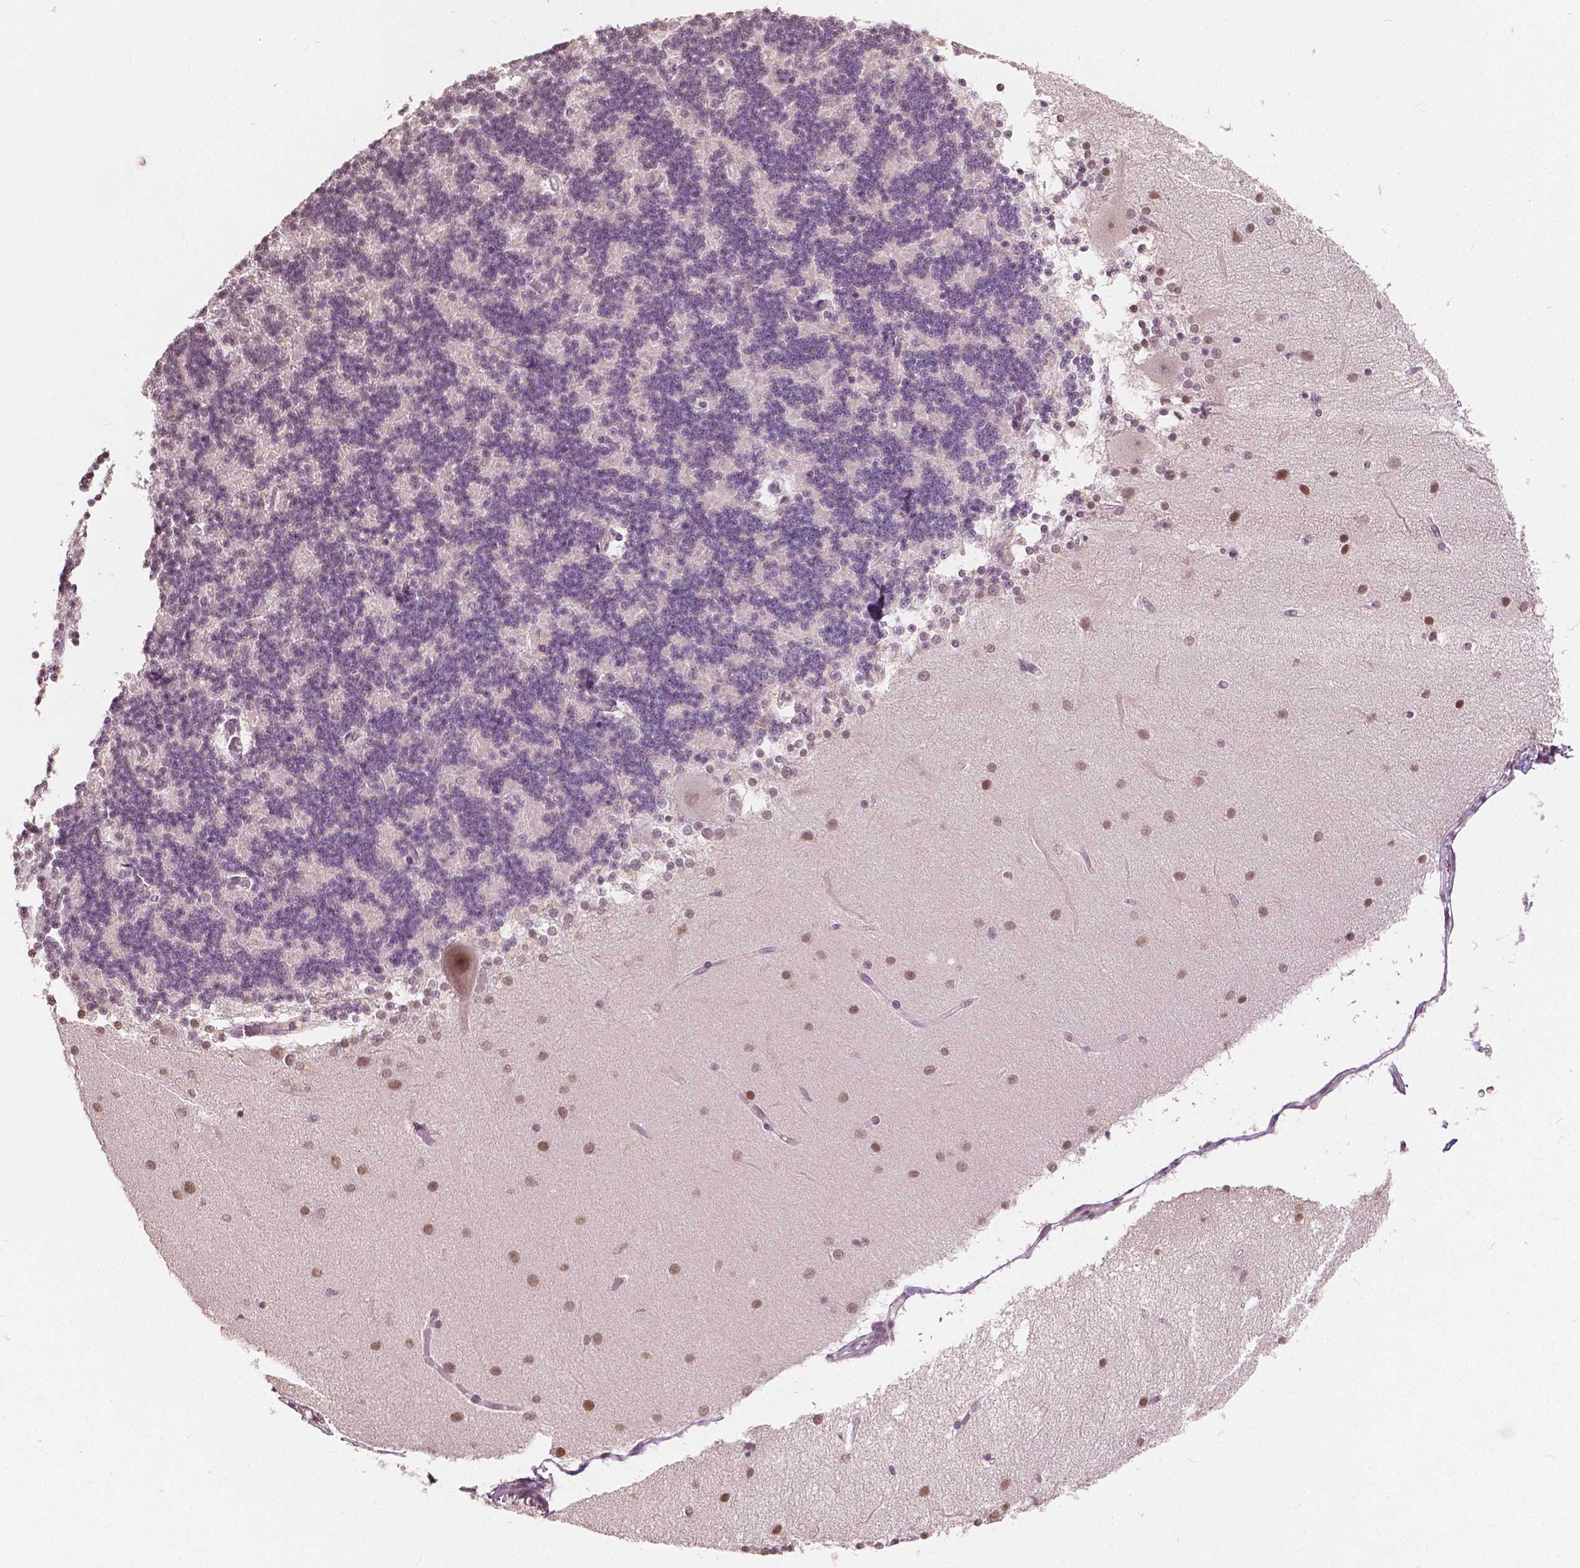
{"staining": {"intensity": "negative", "quantity": "none", "location": "none"}, "tissue": "cerebellum", "cell_type": "Cells in granular layer", "image_type": "normal", "snomed": [{"axis": "morphology", "description": "Normal tissue, NOS"}, {"axis": "topography", "description": "Cerebellum"}], "caption": "Immunohistochemical staining of normal cerebellum displays no significant expression in cells in granular layer. The staining is performed using DAB brown chromogen with nuclei counter-stained in using hematoxylin.", "gene": "HOXA10", "patient": {"sex": "female", "age": 54}}